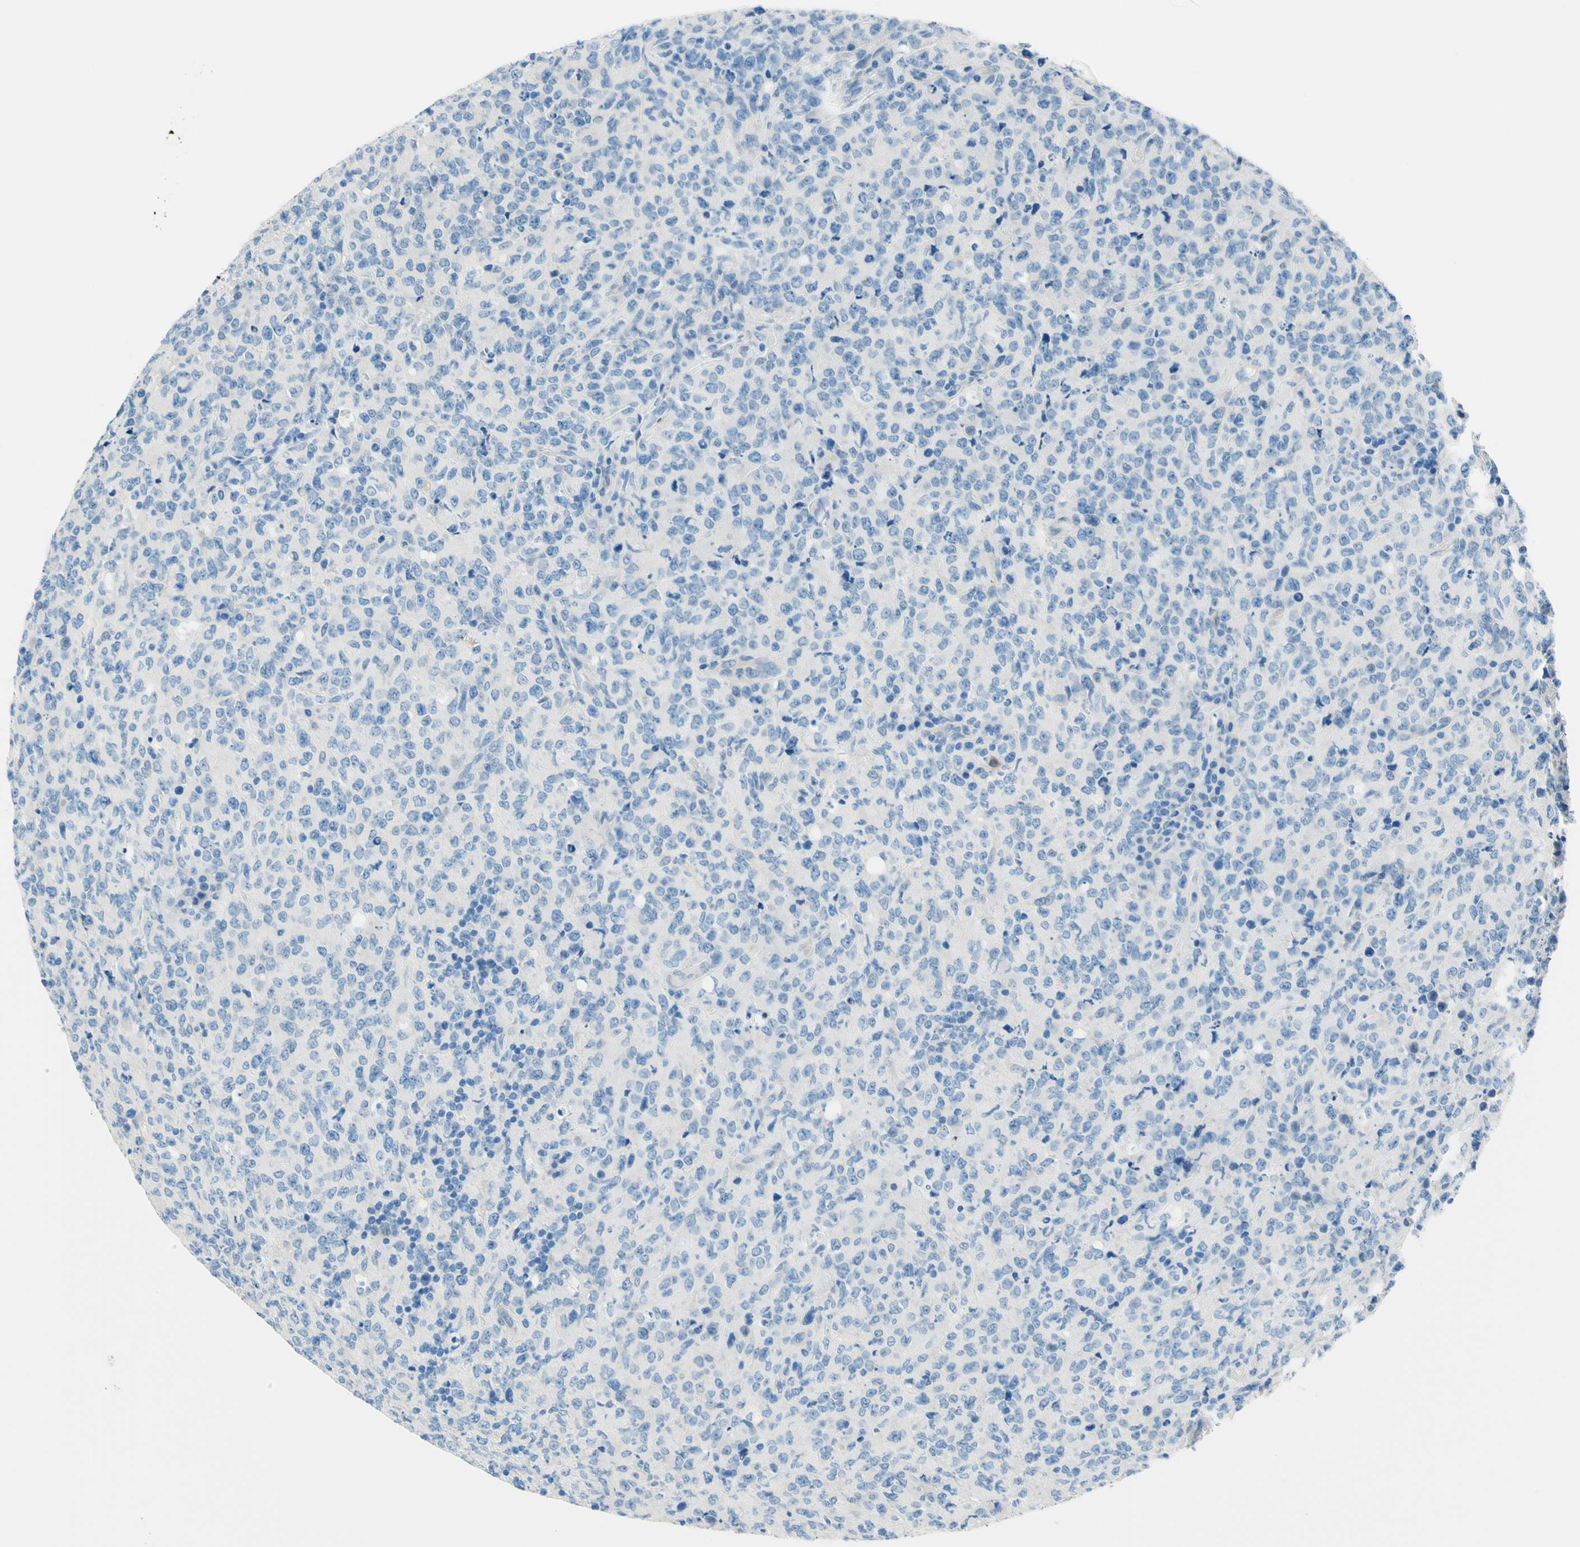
{"staining": {"intensity": "negative", "quantity": "none", "location": "none"}, "tissue": "lymphoma", "cell_type": "Tumor cells", "image_type": "cancer", "snomed": [{"axis": "morphology", "description": "Malignant lymphoma, non-Hodgkin's type, High grade"}, {"axis": "topography", "description": "Tonsil"}], "caption": "Lymphoma stained for a protein using immunohistochemistry shows no staining tumor cells.", "gene": "PASD1", "patient": {"sex": "female", "age": 36}}